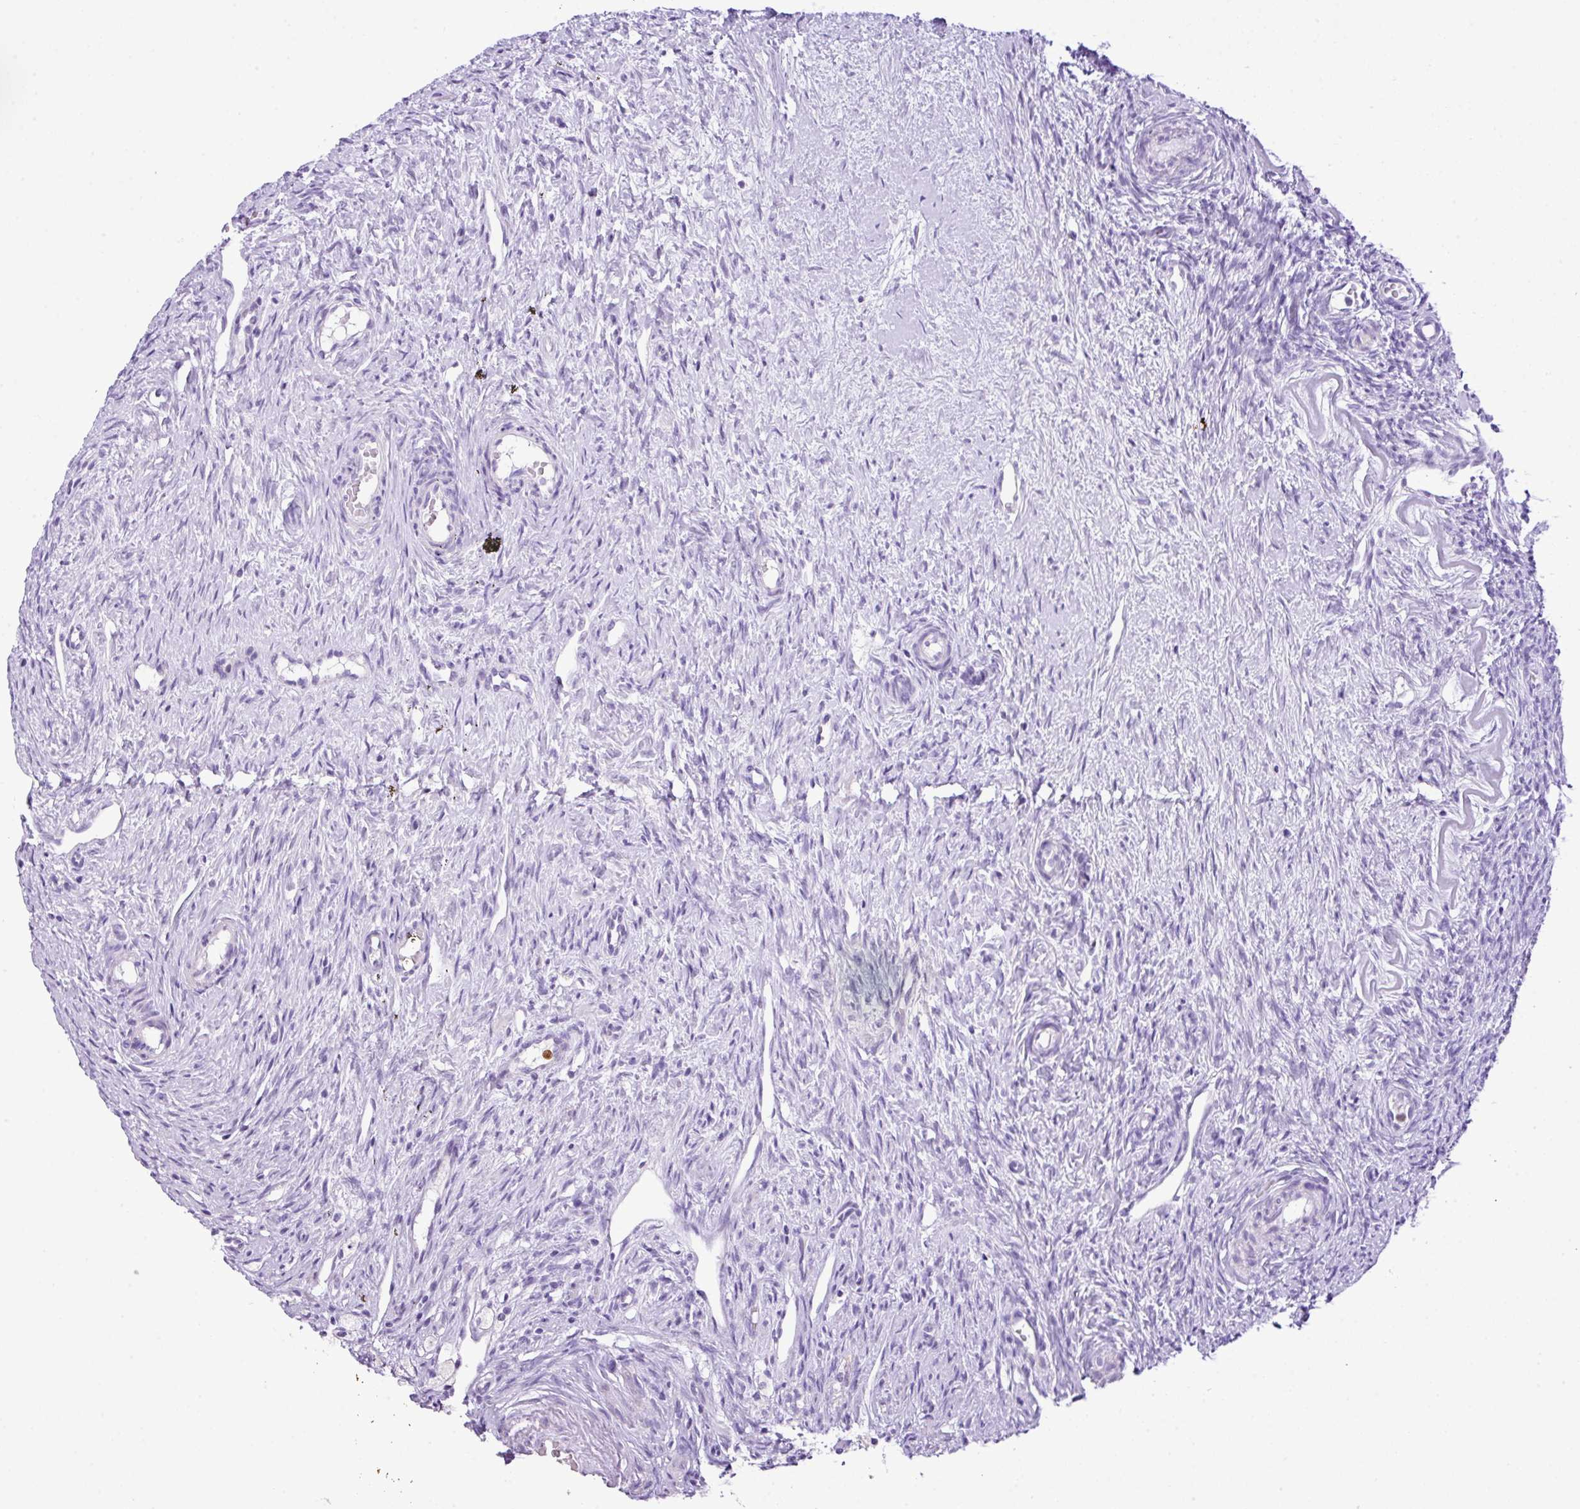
{"staining": {"intensity": "negative", "quantity": "none", "location": "none"}, "tissue": "ovary", "cell_type": "Ovarian stroma cells", "image_type": "normal", "snomed": [{"axis": "morphology", "description": "Normal tissue, NOS"}, {"axis": "topography", "description": "Ovary"}], "caption": "Ovarian stroma cells are negative for protein expression in unremarkable human ovary.", "gene": "RCAN2", "patient": {"sex": "female", "age": 51}}